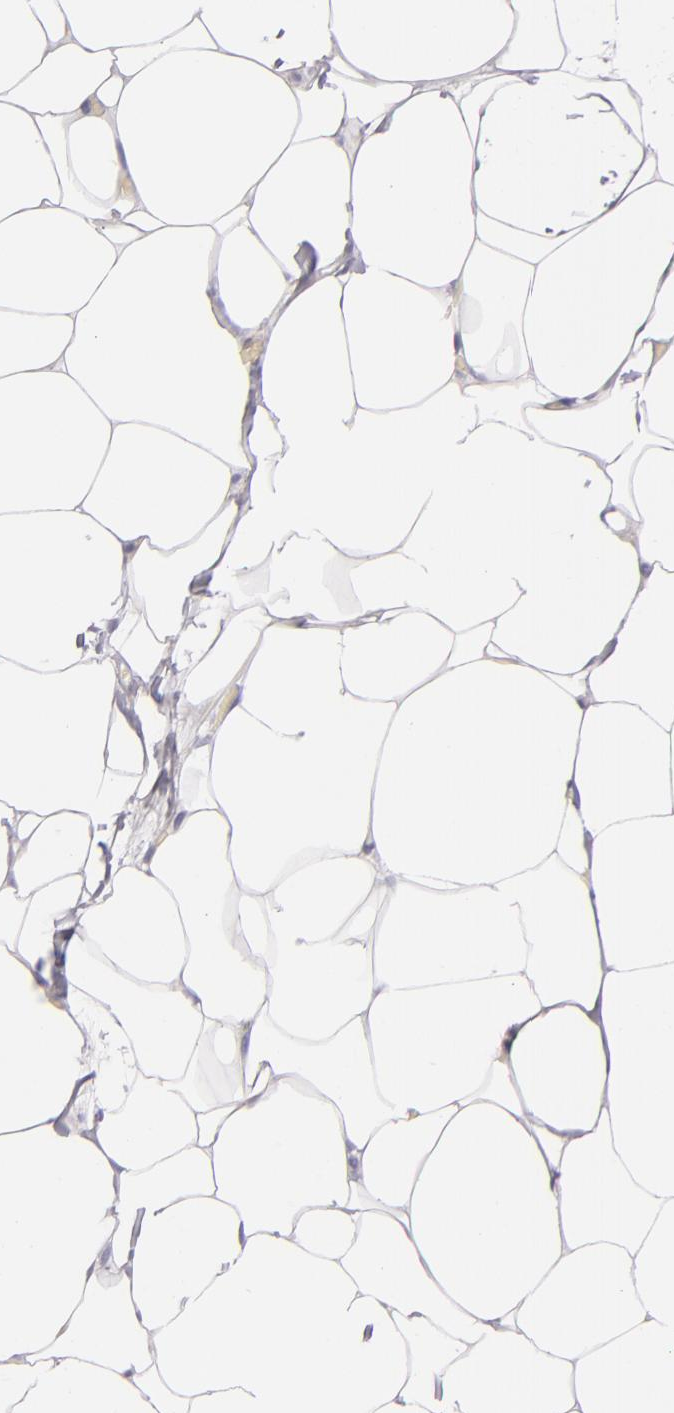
{"staining": {"intensity": "negative", "quantity": "none", "location": "none"}, "tissue": "adrenal gland", "cell_type": "Glandular cells", "image_type": "normal", "snomed": [{"axis": "morphology", "description": "Normal tissue, NOS"}, {"axis": "topography", "description": "Adrenal gland"}], "caption": "The histopathology image displays no staining of glandular cells in benign adrenal gland. Nuclei are stained in blue.", "gene": "TPSD1", "patient": {"sex": "male", "age": 35}}